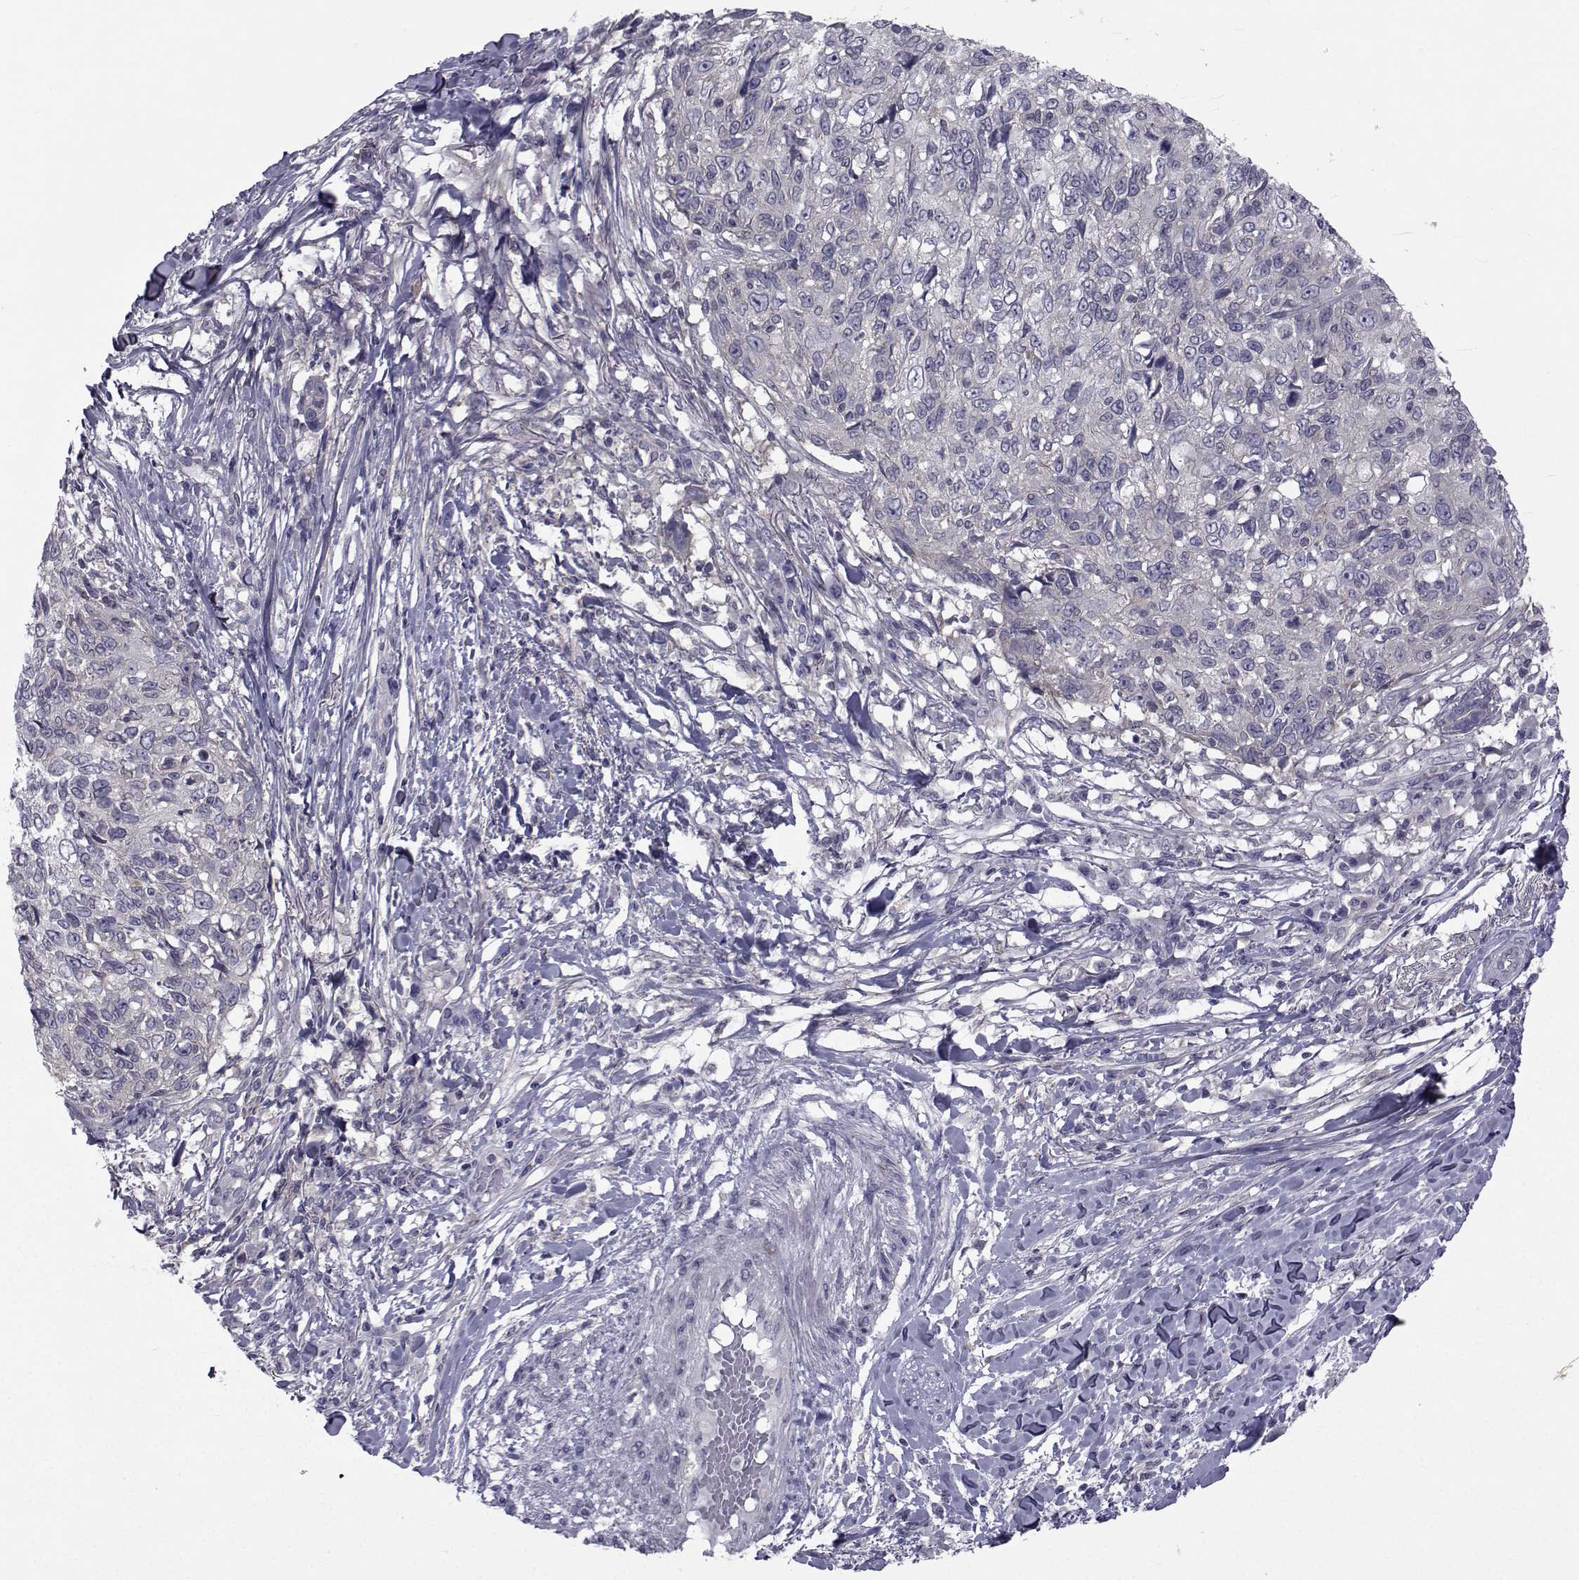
{"staining": {"intensity": "negative", "quantity": "none", "location": "none"}, "tissue": "skin cancer", "cell_type": "Tumor cells", "image_type": "cancer", "snomed": [{"axis": "morphology", "description": "Squamous cell carcinoma, NOS"}, {"axis": "topography", "description": "Skin"}], "caption": "The image demonstrates no significant staining in tumor cells of skin squamous cell carcinoma.", "gene": "SLC30A10", "patient": {"sex": "male", "age": 92}}